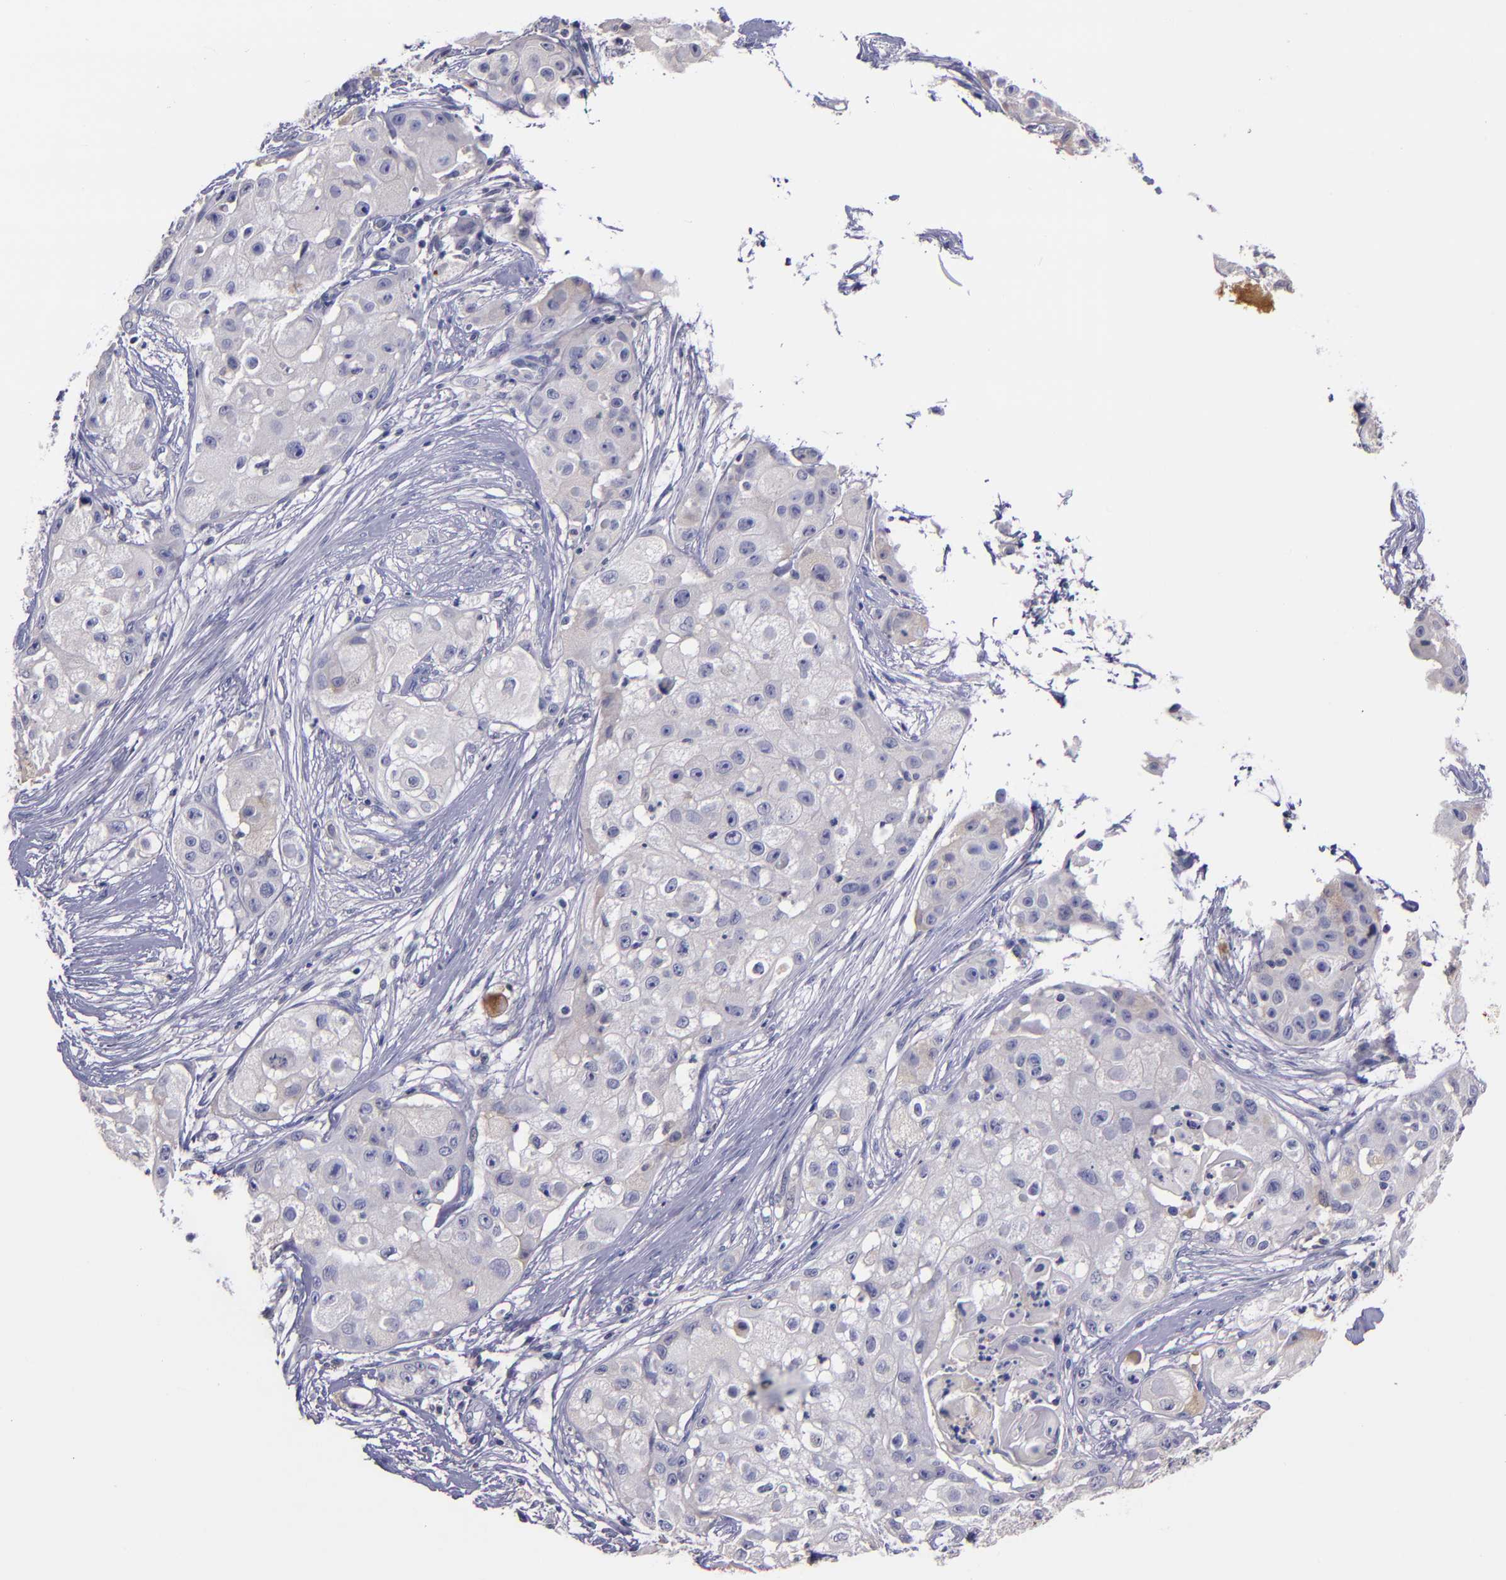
{"staining": {"intensity": "negative", "quantity": "none", "location": "none"}, "tissue": "skin cancer", "cell_type": "Tumor cells", "image_type": "cancer", "snomed": [{"axis": "morphology", "description": "Squamous cell carcinoma, NOS"}, {"axis": "topography", "description": "Skin"}], "caption": "A micrograph of skin cancer stained for a protein displays no brown staining in tumor cells.", "gene": "RBP4", "patient": {"sex": "female", "age": 57}}